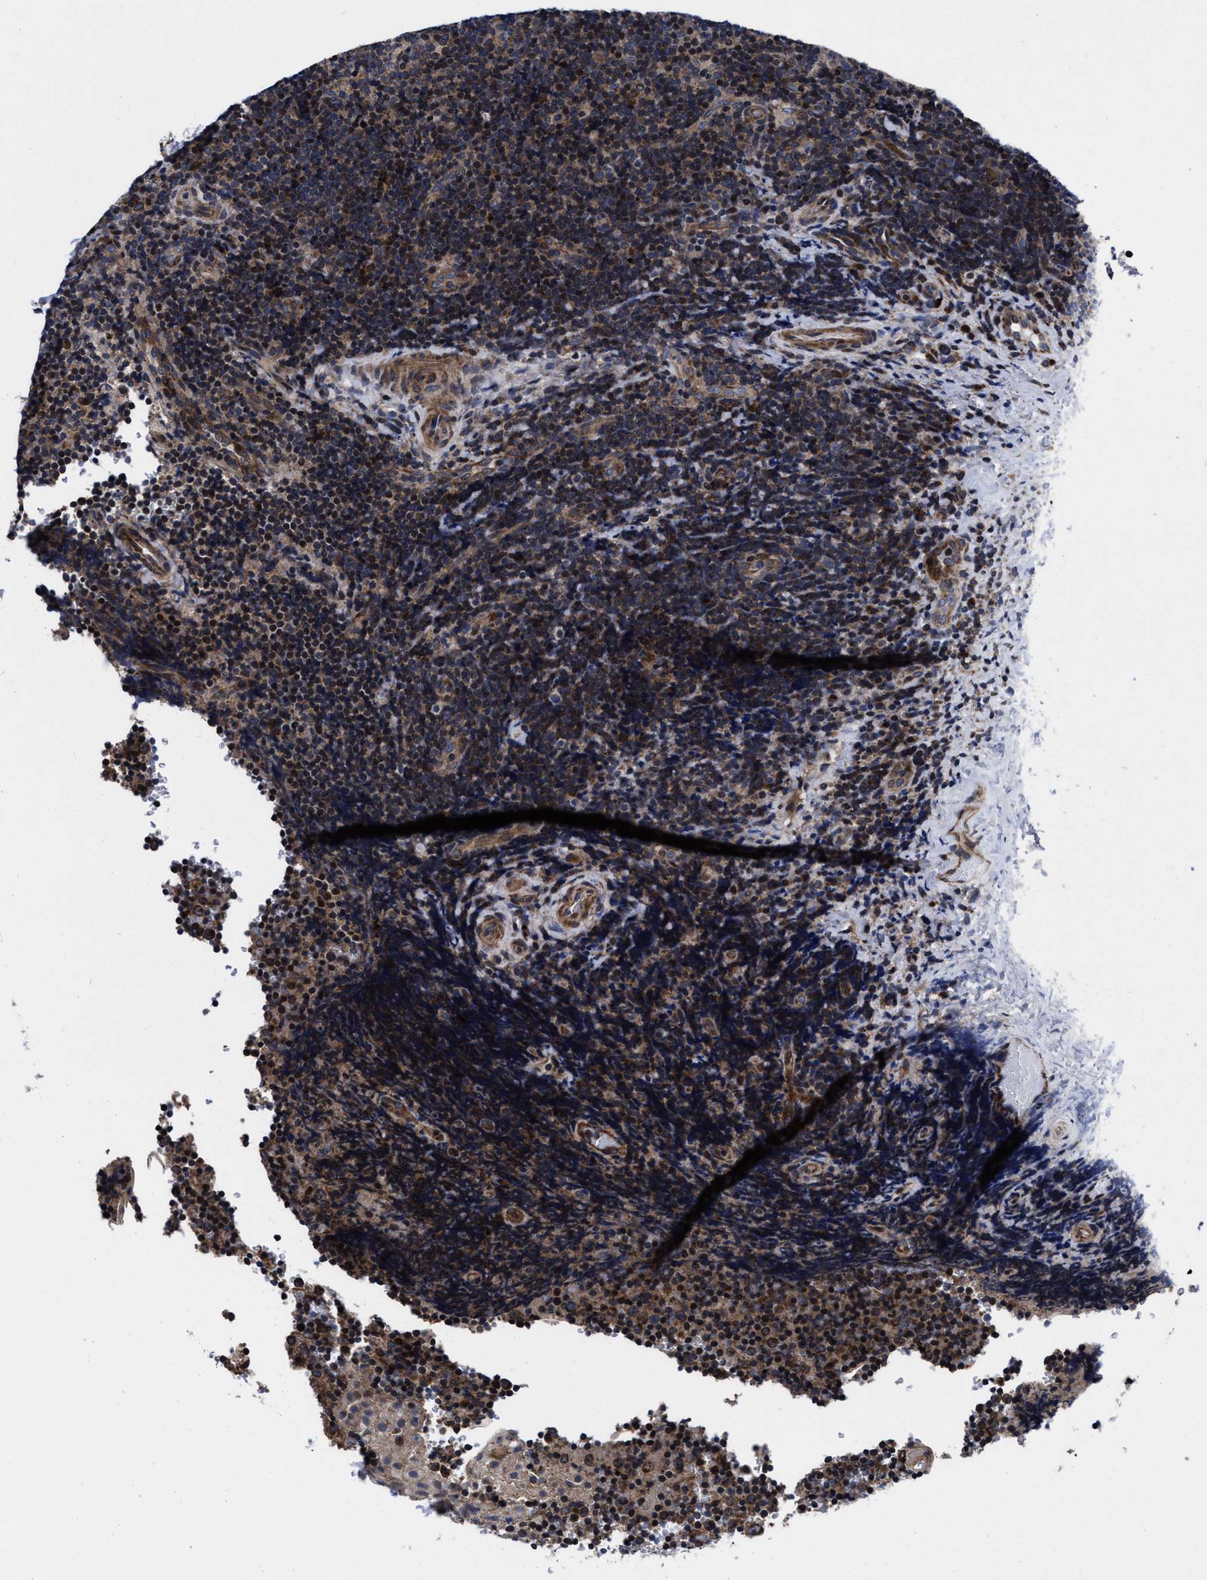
{"staining": {"intensity": "moderate", "quantity": ">75%", "location": "cytoplasmic/membranous"}, "tissue": "lymphoma", "cell_type": "Tumor cells", "image_type": "cancer", "snomed": [{"axis": "morphology", "description": "Malignant lymphoma, non-Hodgkin's type, High grade"}, {"axis": "topography", "description": "Tonsil"}], "caption": "Lymphoma was stained to show a protein in brown. There is medium levels of moderate cytoplasmic/membranous positivity in approximately >75% of tumor cells. (DAB IHC, brown staining for protein, blue staining for nuclei).", "gene": "MRPL50", "patient": {"sex": "female", "age": 36}}